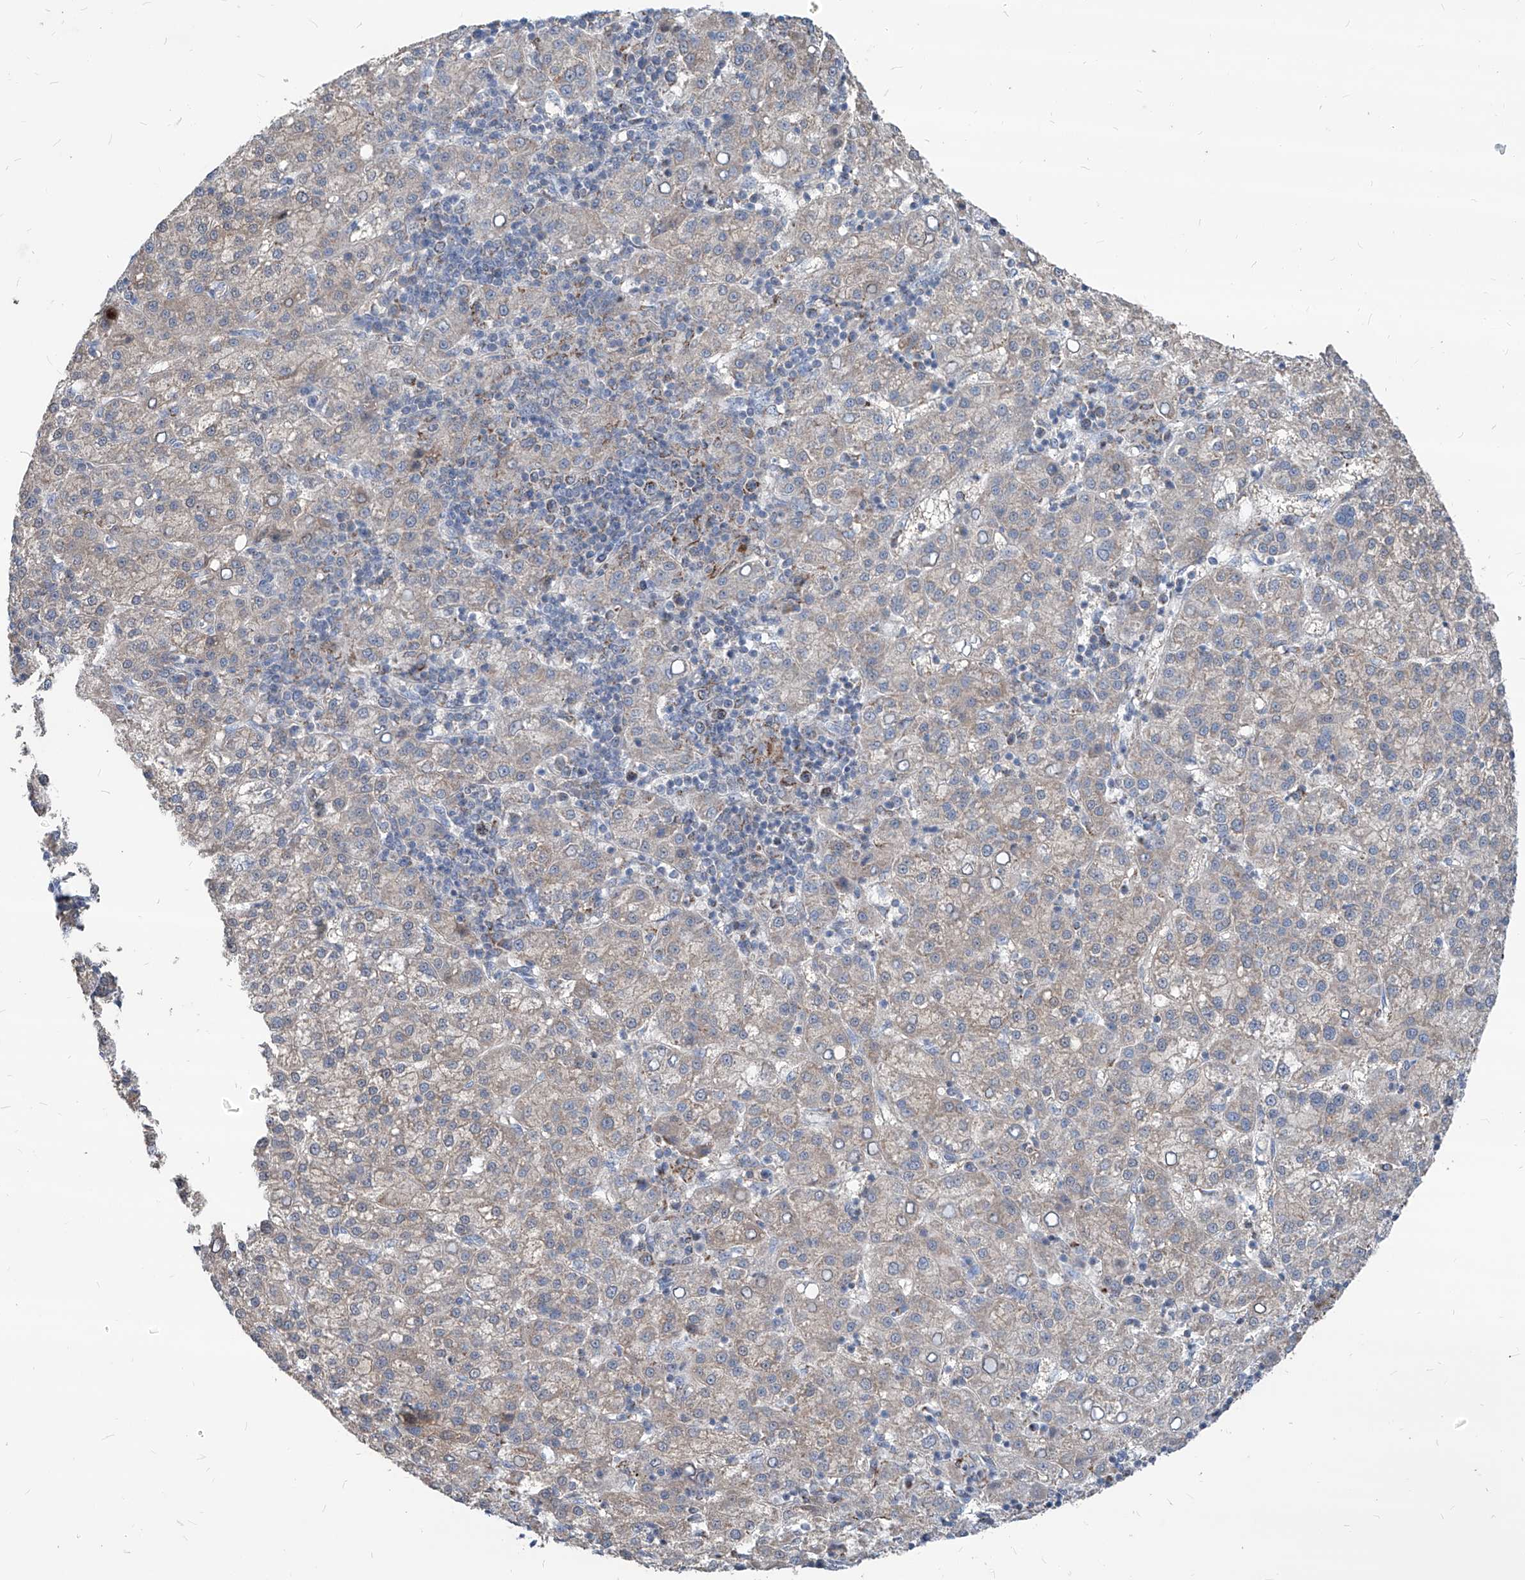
{"staining": {"intensity": "weak", "quantity": "25%-75%", "location": "cytoplasmic/membranous"}, "tissue": "liver cancer", "cell_type": "Tumor cells", "image_type": "cancer", "snomed": [{"axis": "morphology", "description": "Carcinoma, Hepatocellular, NOS"}, {"axis": "topography", "description": "Liver"}], "caption": "A brown stain labels weak cytoplasmic/membranous staining of a protein in liver hepatocellular carcinoma tumor cells. The protein of interest is stained brown, and the nuclei are stained in blue (DAB (3,3'-diaminobenzidine) IHC with brightfield microscopy, high magnification).", "gene": "AGPS", "patient": {"sex": "female", "age": 58}}